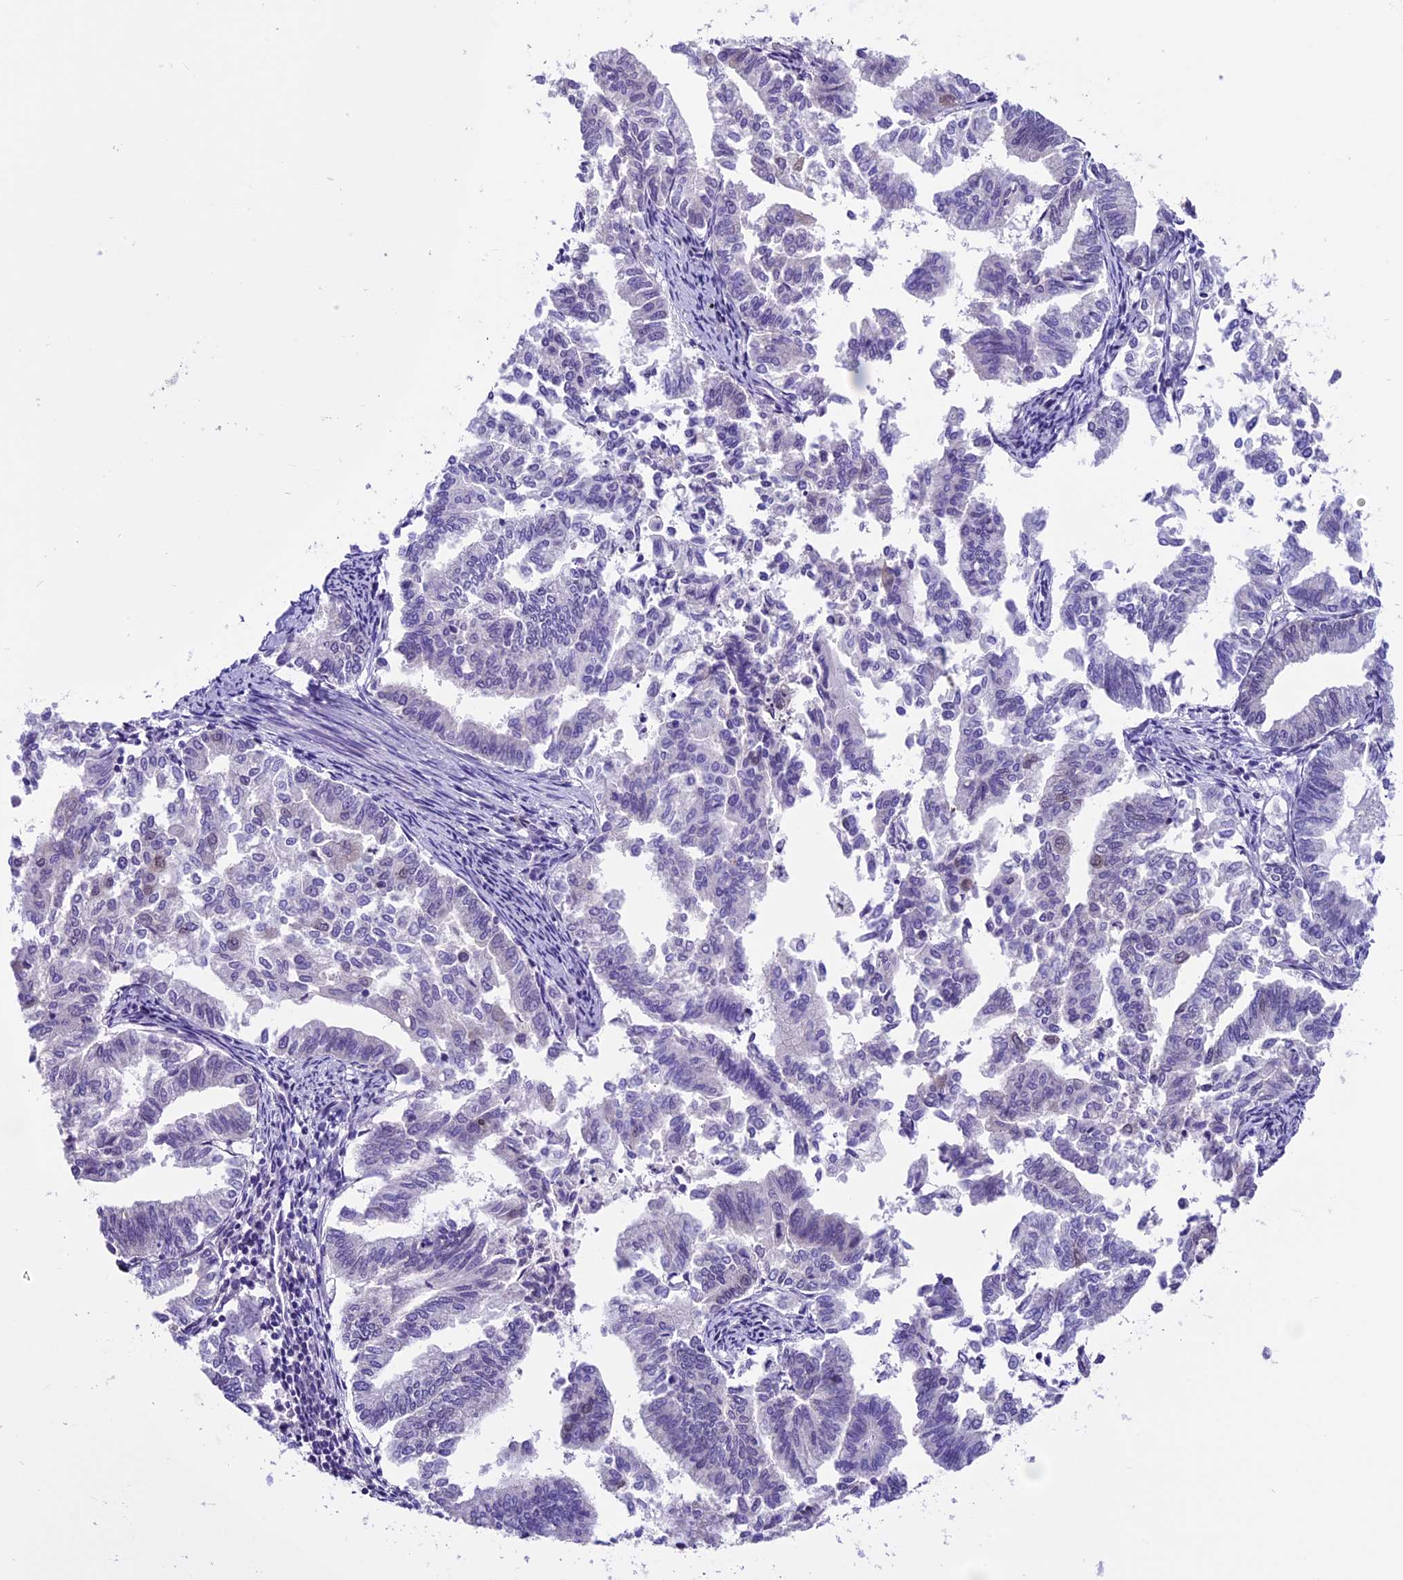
{"staining": {"intensity": "negative", "quantity": "none", "location": "none"}, "tissue": "endometrial cancer", "cell_type": "Tumor cells", "image_type": "cancer", "snomed": [{"axis": "morphology", "description": "Adenocarcinoma, NOS"}, {"axis": "topography", "description": "Endometrium"}], "caption": "Protein analysis of endometrial cancer (adenocarcinoma) exhibits no significant positivity in tumor cells.", "gene": "PRR15", "patient": {"sex": "female", "age": 79}}